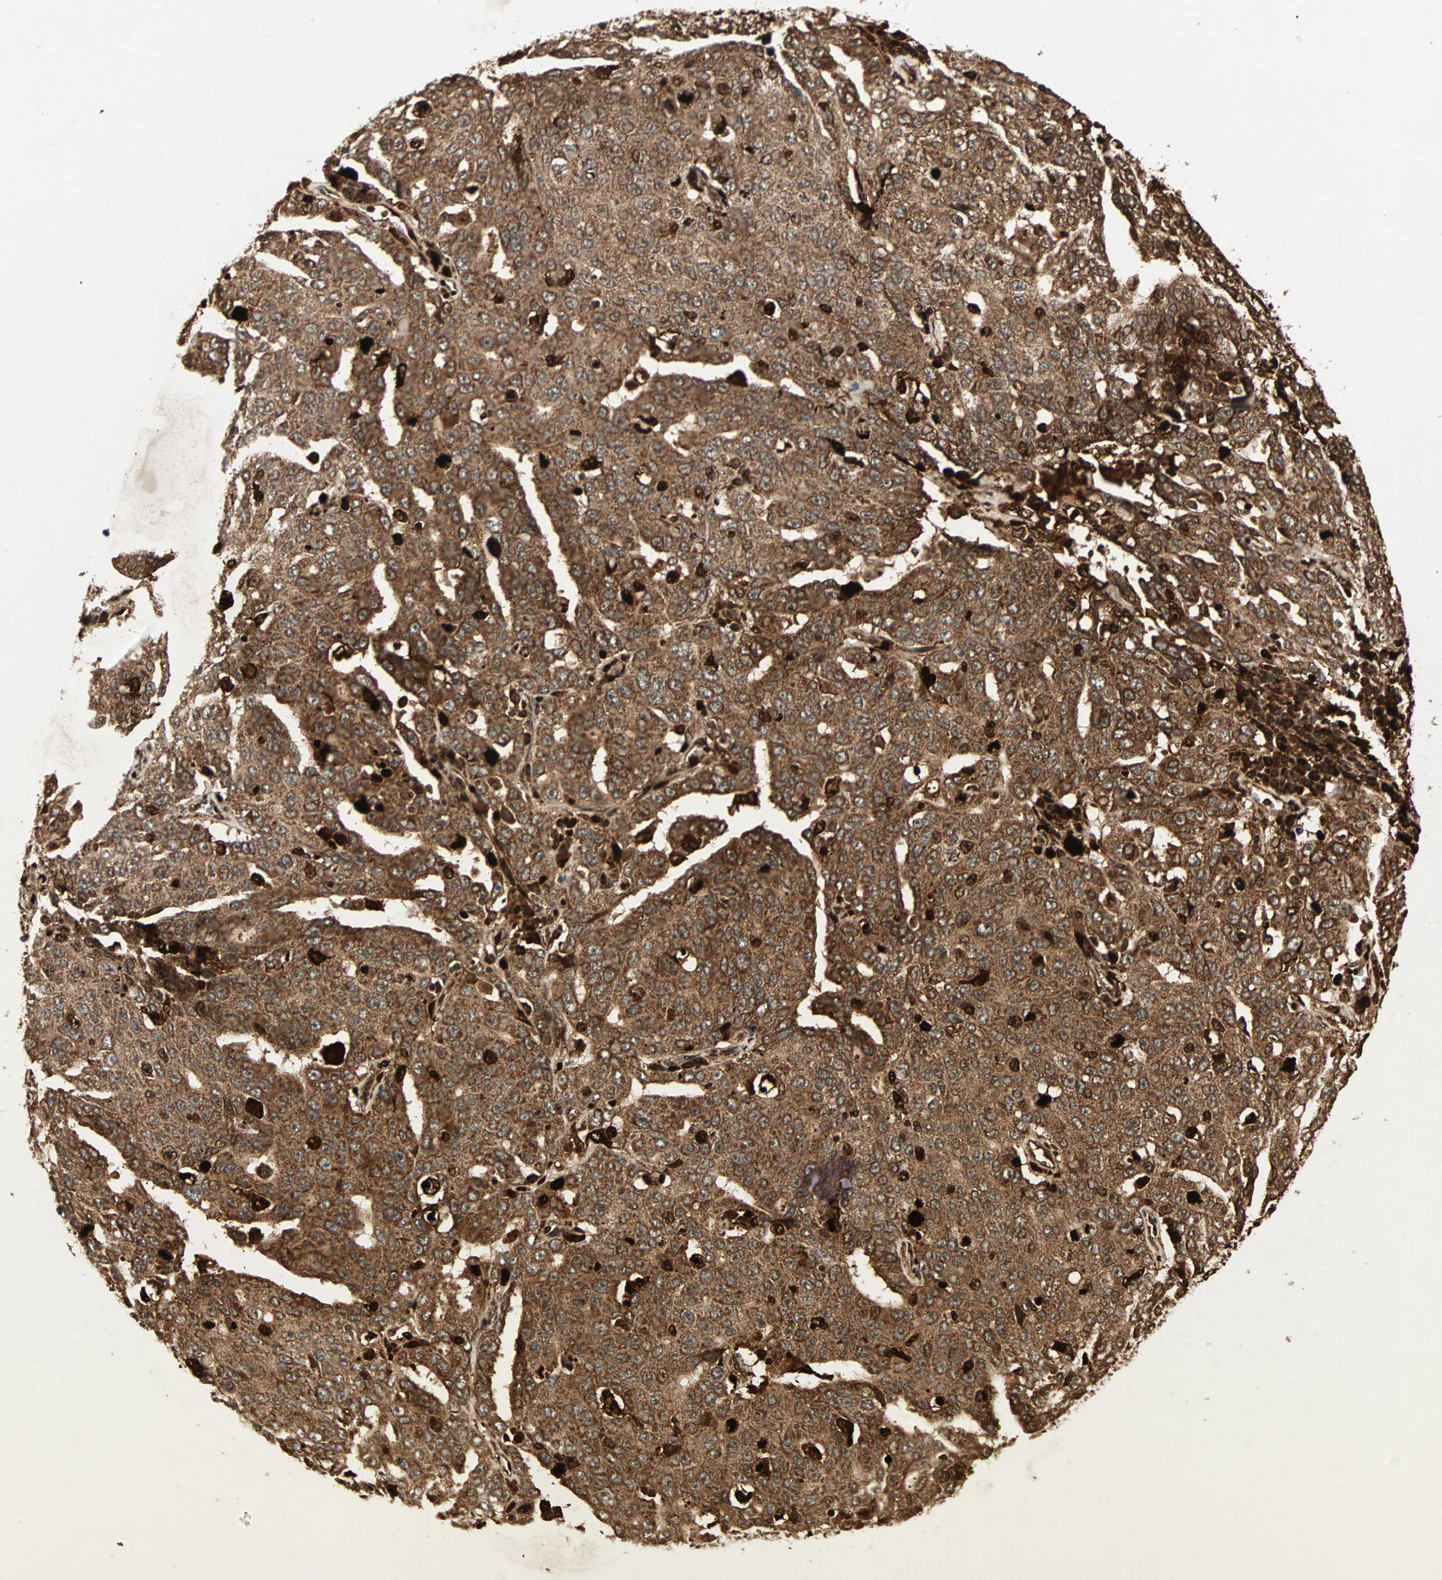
{"staining": {"intensity": "strong", "quantity": ">75%", "location": "cytoplasmic/membranous,nuclear"}, "tissue": "ovarian cancer", "cell_type": "Tumor cells", "image_type": "cancer", "snomed": [{"axis": "morphology", "description": "Carcinoma, endometroid"}, {"axis": "topography", "description": "Ovary"}], "caption": "Protein analysis of ovarian cancer tissue demonstrates strong cytoplasmic/membranous and nuclear positivity in about >75% of tumor cells.", "gene": "RFFL", "patient": {"sex": "female", "age": 62}}